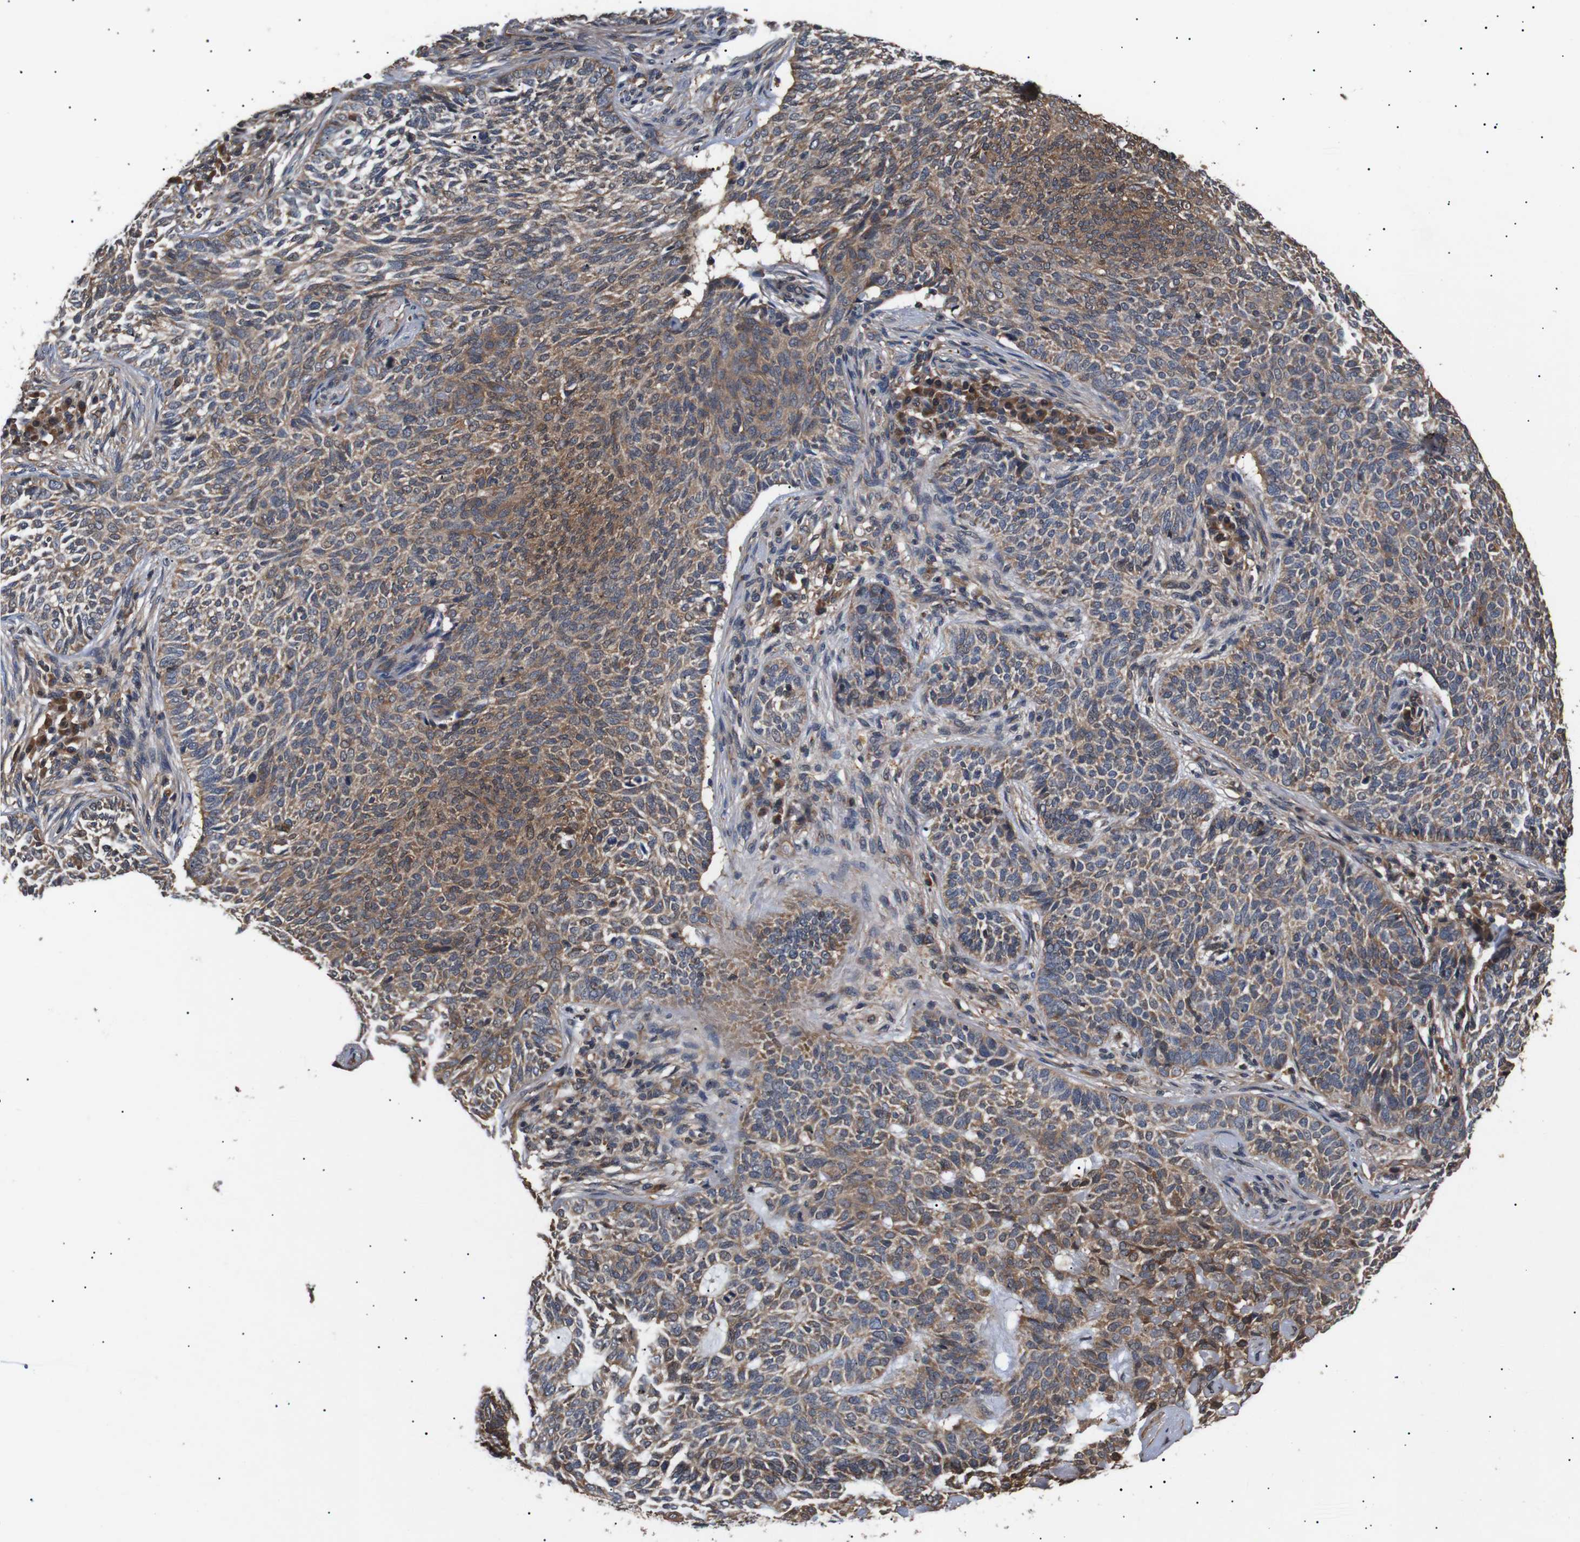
{"staining": {"intensity": "moderate", "quantity": ">75%", "location": "cytoplasmic/membranous"}, "tissue": "skin cancer", "cell_type": "Tumor cells", "image_type": "cancer", "snomed": [{"axis": "morphology", "description": "Basal cell carcinoma"}, {"axis": "topography", "description": "Skin"}], "caption": "Protein analysis of skin basal cell carcinoma tissue displays moderate cytoplasmic/membranous expression in approximately >75% of tumor cells.", "gene": "DDR1", "patient": {"sex": "male", "age": 87}}